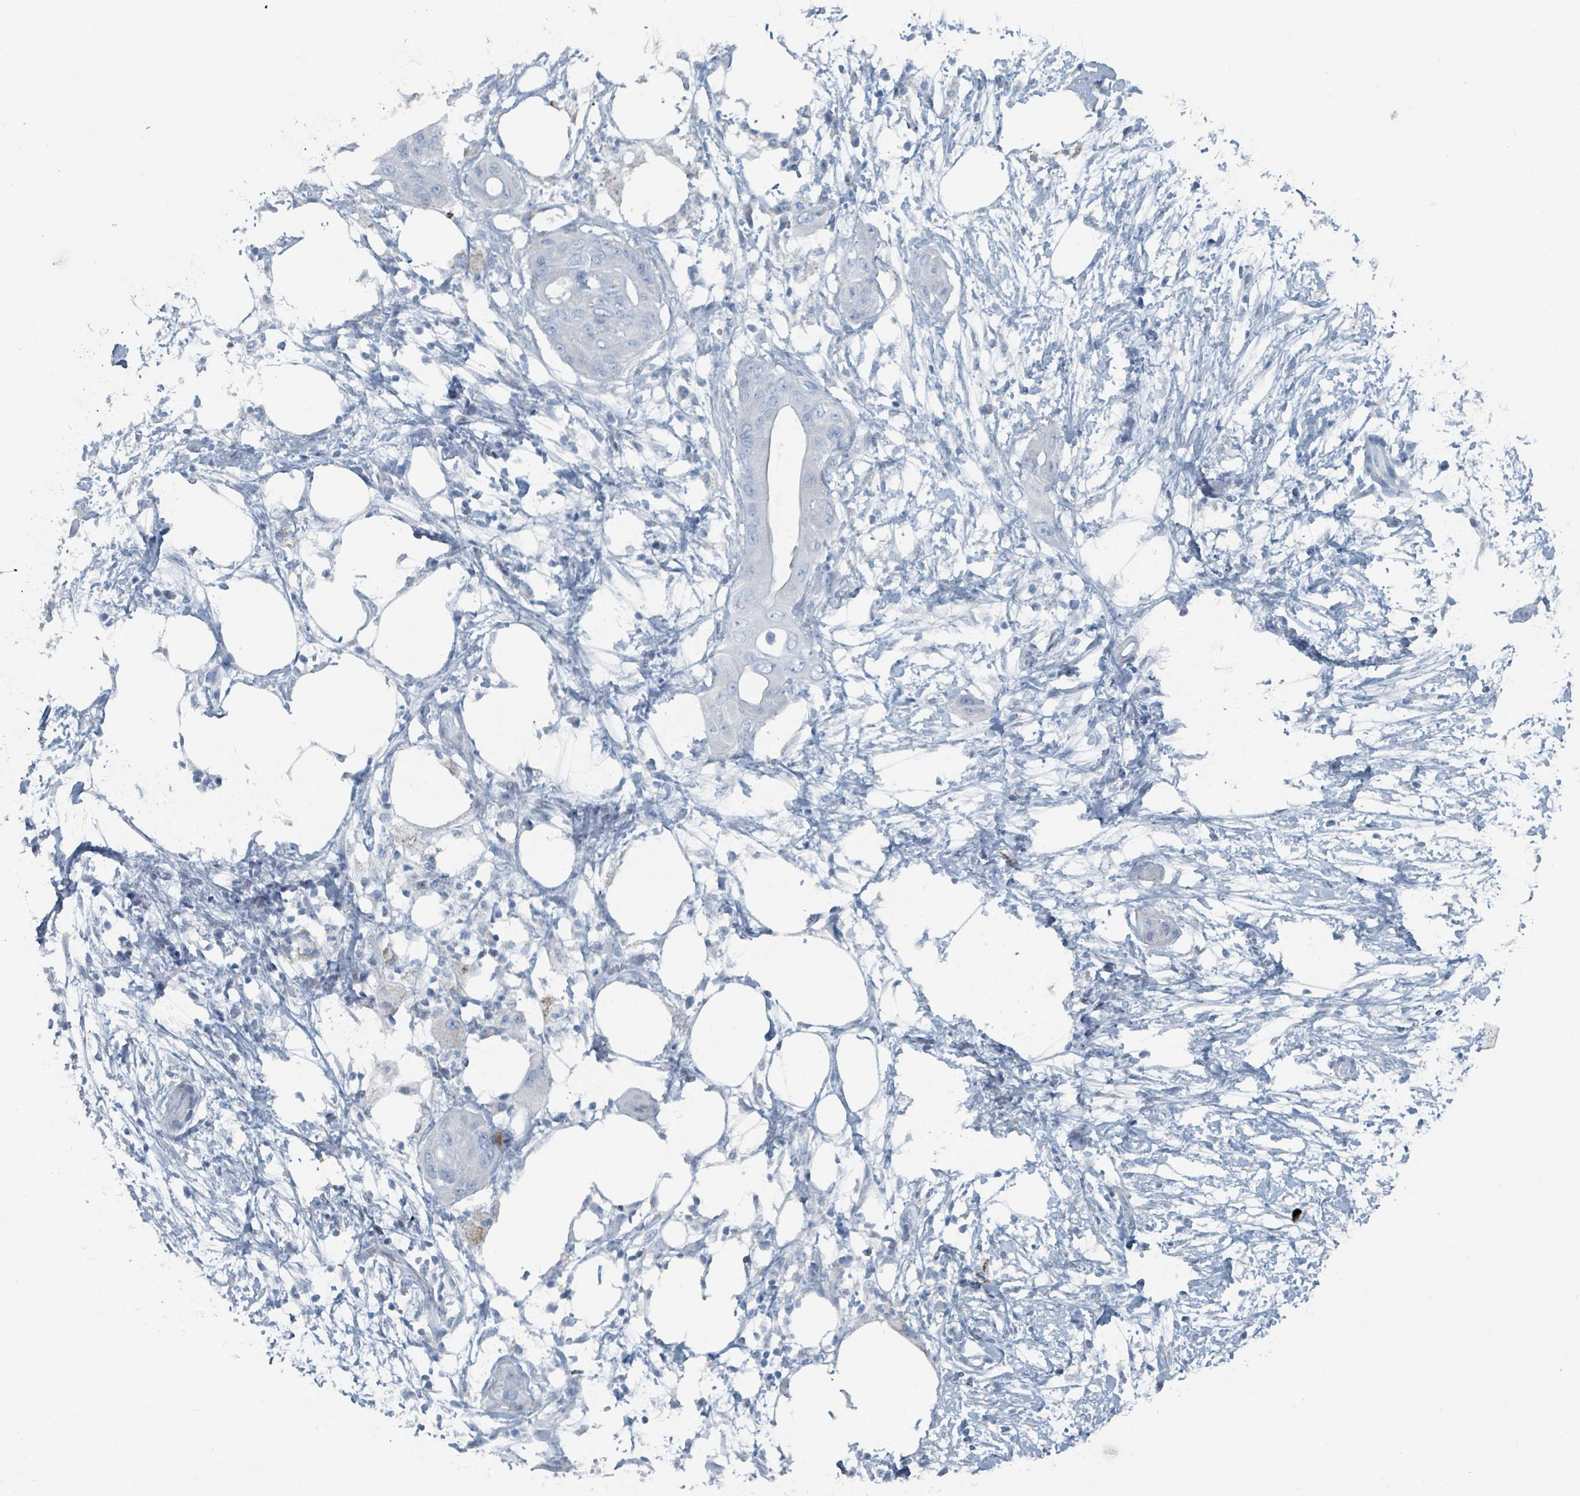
{"staining": {"intensity": "negative", "quantity": "none", "location": "none"}, "tissue": "pancreatic cancer", "cell_type": "Tumor cells", "image_type": "cancer", "snomed": [{"axis": "morphology", "description": "Adenocarcinoma, NOS"}, {"axis": "topography", "description": "Pancreas"}], "caption": "This is an IHC micrograph of human pancreatic cancer (adenocarcinoma). There is no positivity in tumor cells.", "gene": "GAMT", "patient": {"sex": "male", "age": 68}}